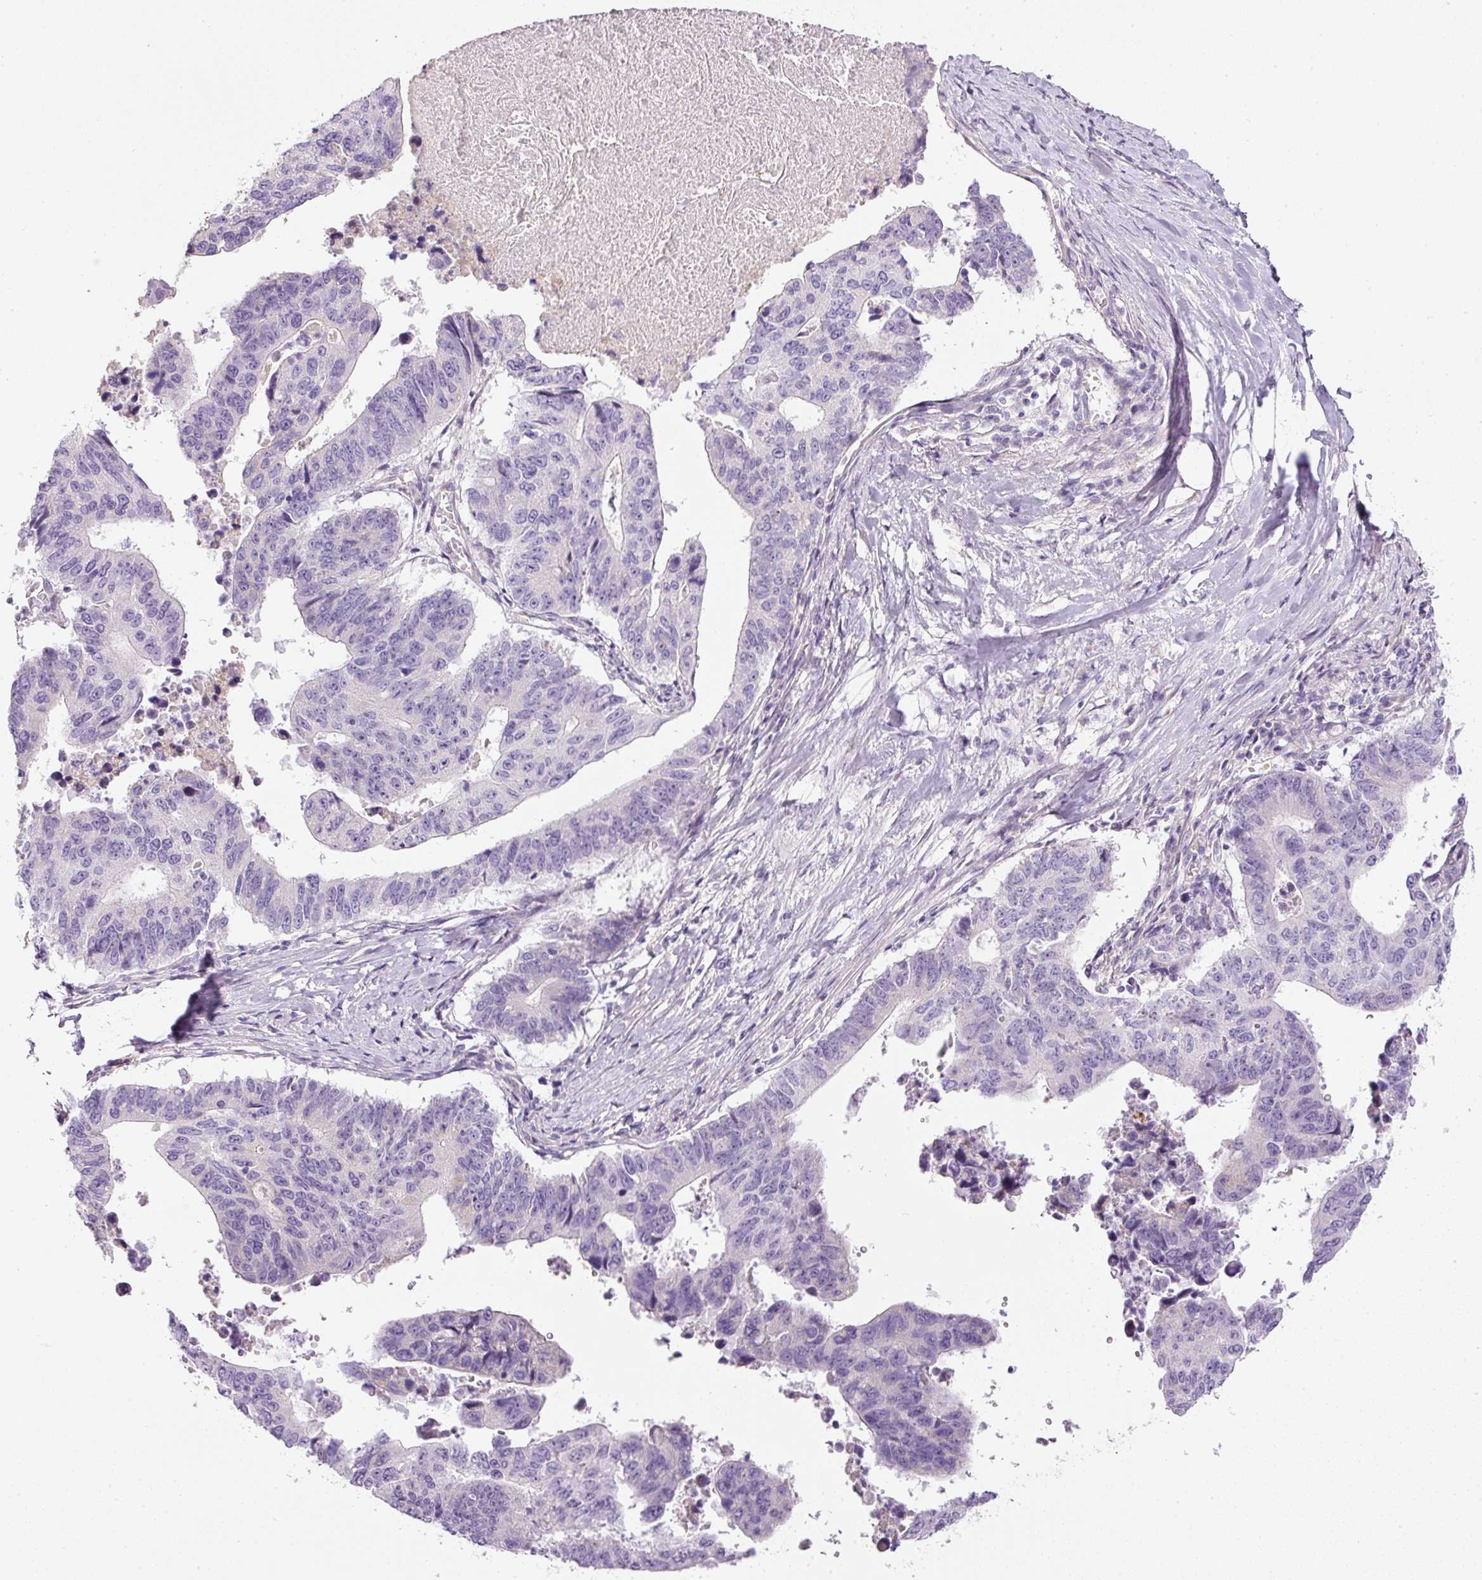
{"staining": {"intensity": "negative", "quantity": "none", "location": "none"}, "tissue": "stomach cancer", "cell_type": "Tumor cells", "image_type": "cancer", "snomed": [{"axis": "morphology", "description": "Adenocarcinoma, NOS"}, {"axis": "topography", "description": "Stomach"}], "caption": "Immunohistochemical staining of human stomach cancer (adenocarcinoma) shows no significant staining in tumor cells. The staining was performed using DAB (3,3'-diaminobenzidine) to visualize the protein expression in brown, while the nuclei were stained in blue with hematoxylin (Magnification: 20x).", "gene": "KPNA5", "patient": {"sex": "male", "age": 59}}